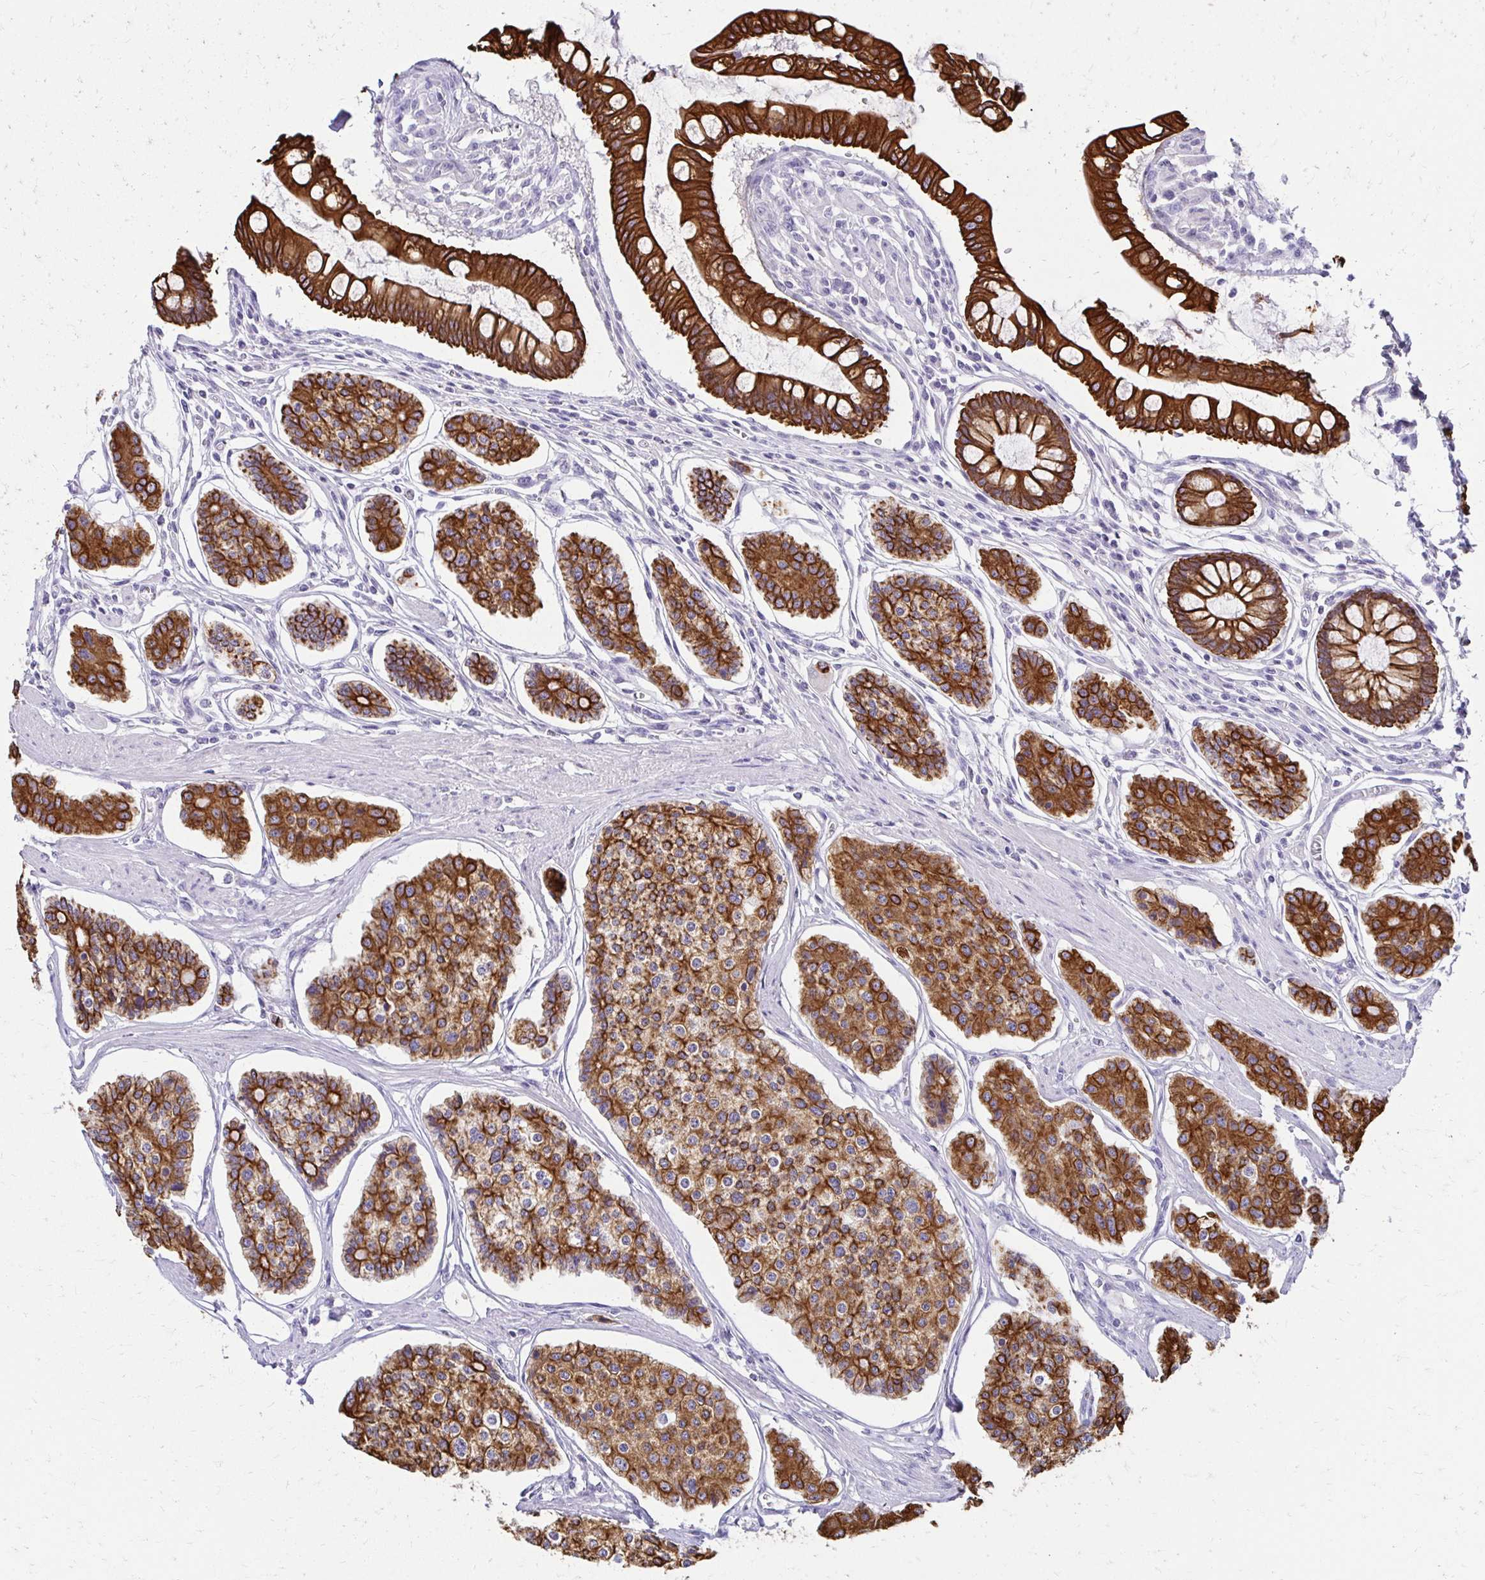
{"staining": {"intensity": "strong", "quantity": ">75%", "location": "cytoplasmic/membranous"}, "tissue": "carcinoid", "cell_type": "Tumor cells", "image_type": "cancer", "snomed": [{"axis": "morphology", "description": "Carcinoid, malignant, NOS"}, {"axis": "topography", "description": "Small intestine"}], "caption": "Immunohistochemical staining of malignant carcinoid exhibits high levels of strong cytoplasmic/membranous expression in about >75% of tumor cells. The protein of interest is stained brown, and the nuclei are stained in blue (DAB (3,3'-diaminobenzidine) IHC with brightfield microscopy, high magnification).", "gene": "C1QTNF2", "patient": {"sex": "female", "age": 65}}